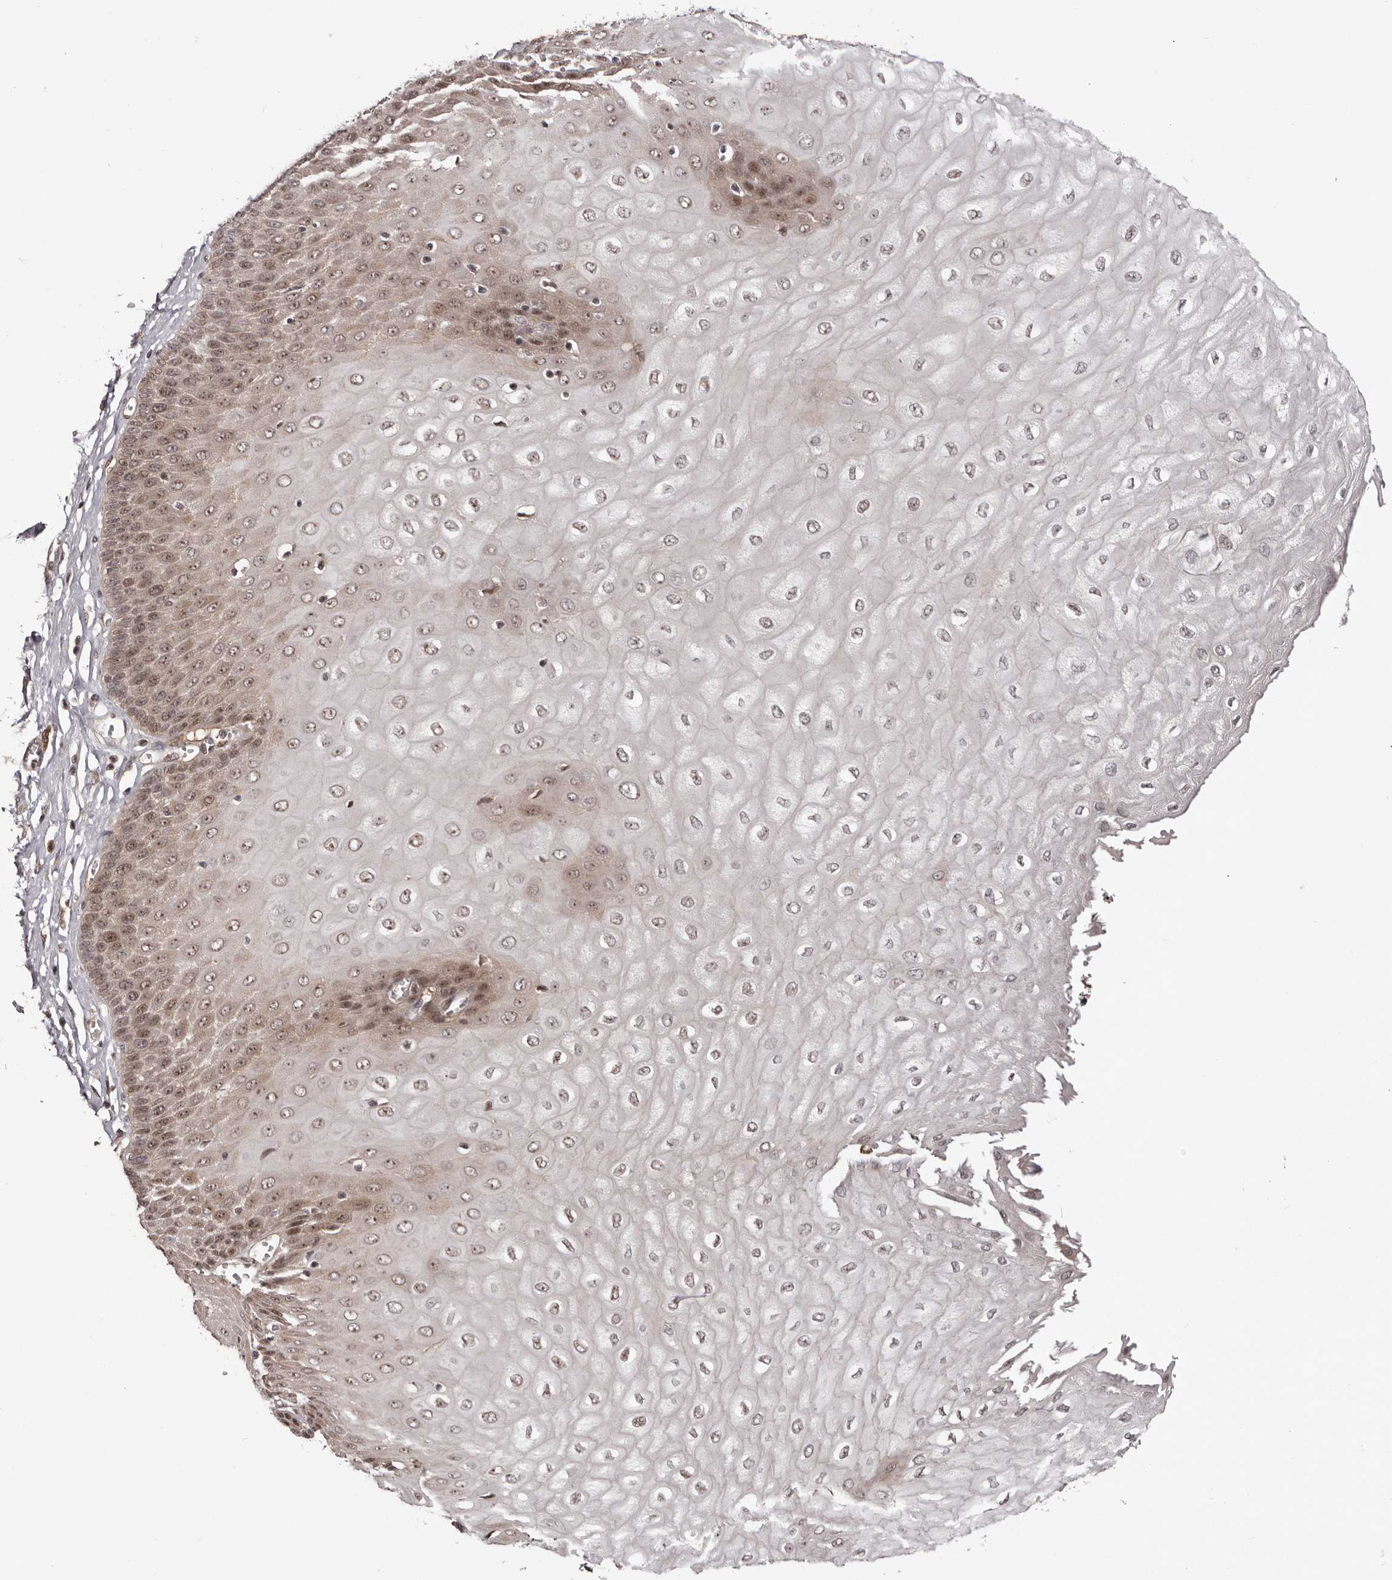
{"staining": {"intensity": "moderate", "quantity": "25%-75%", "location": "cytoplasmic/membranous,nuclear"}, "tissue": "esophagus", "cell_type": "Squamous epithelial cells", "image_type": "normal", "snomed": [{"axis": "morphology", "description": "Normal tissue, NOS"}, {"axis": "topography", "description": "Esophagus"}], "caption": "IHC photomicrograph of normal human esophagus stained for a protein (brown), which demonstrates medium levels of moderate cytoplasmic/membranous,nuclear positivity in approximately 25%-75% of squamous epithelial cells.", "gene": "NOL12", "patient": {"sex": "male", "age": 60}}